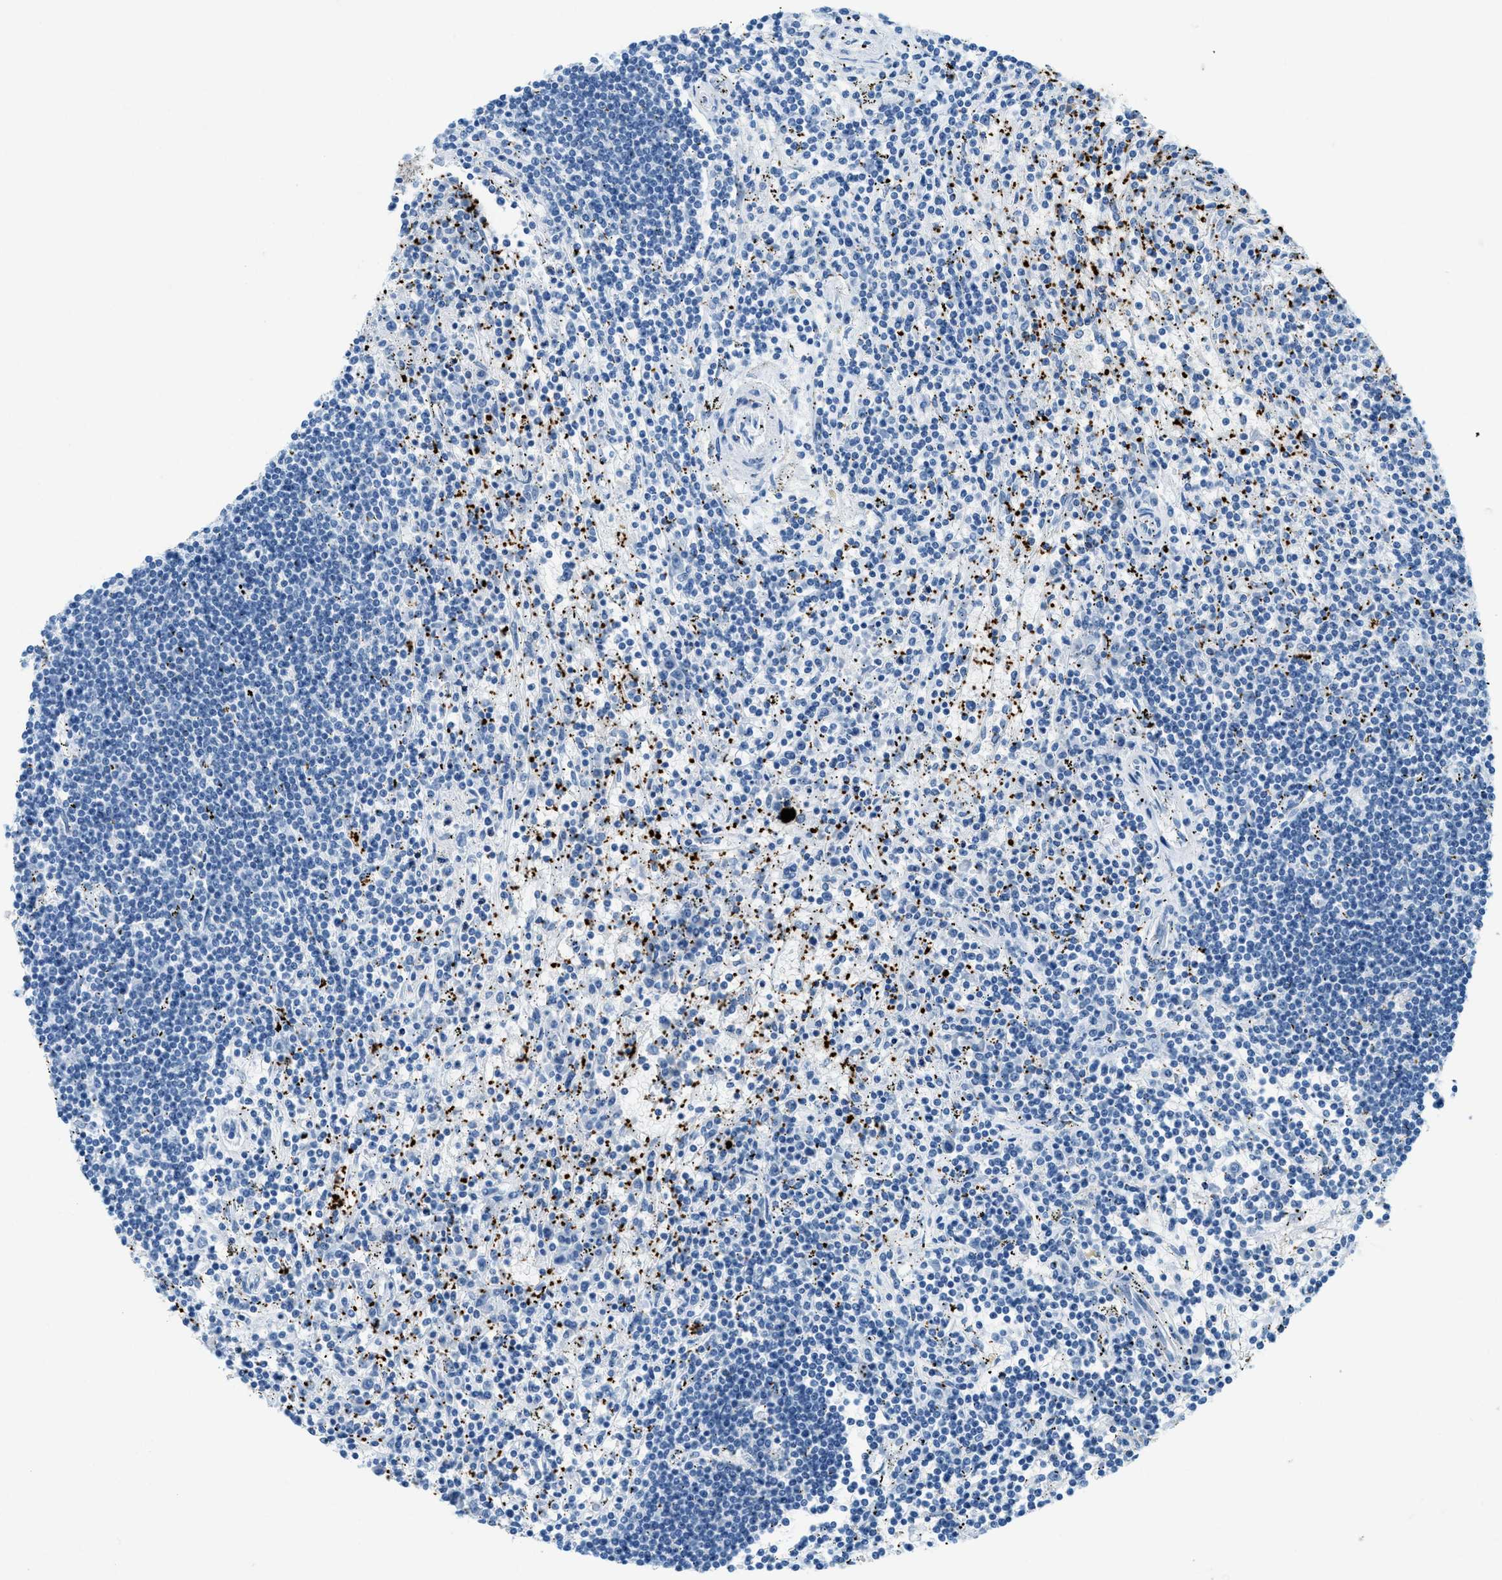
{"staining": {"intensity": "negative", "quantity": "none", "location": "none"}, "tissue": "lymphoma", "cell_type": "Tumor cells", "image_type": "cancer", "snomed": [{"axis": "morphology", "description": "Malignant lymphoma, non-Hodgkin's type, Low grade"}, {"axis": "topography", "description": "Spleen"}], "caption": "Tumor cells are negative for brown protein staining in low-grade malignant lymphoma, non-Hodgkin's type.", "gene": "PPBP", "patient": {"sex": "male", "age": 76}}